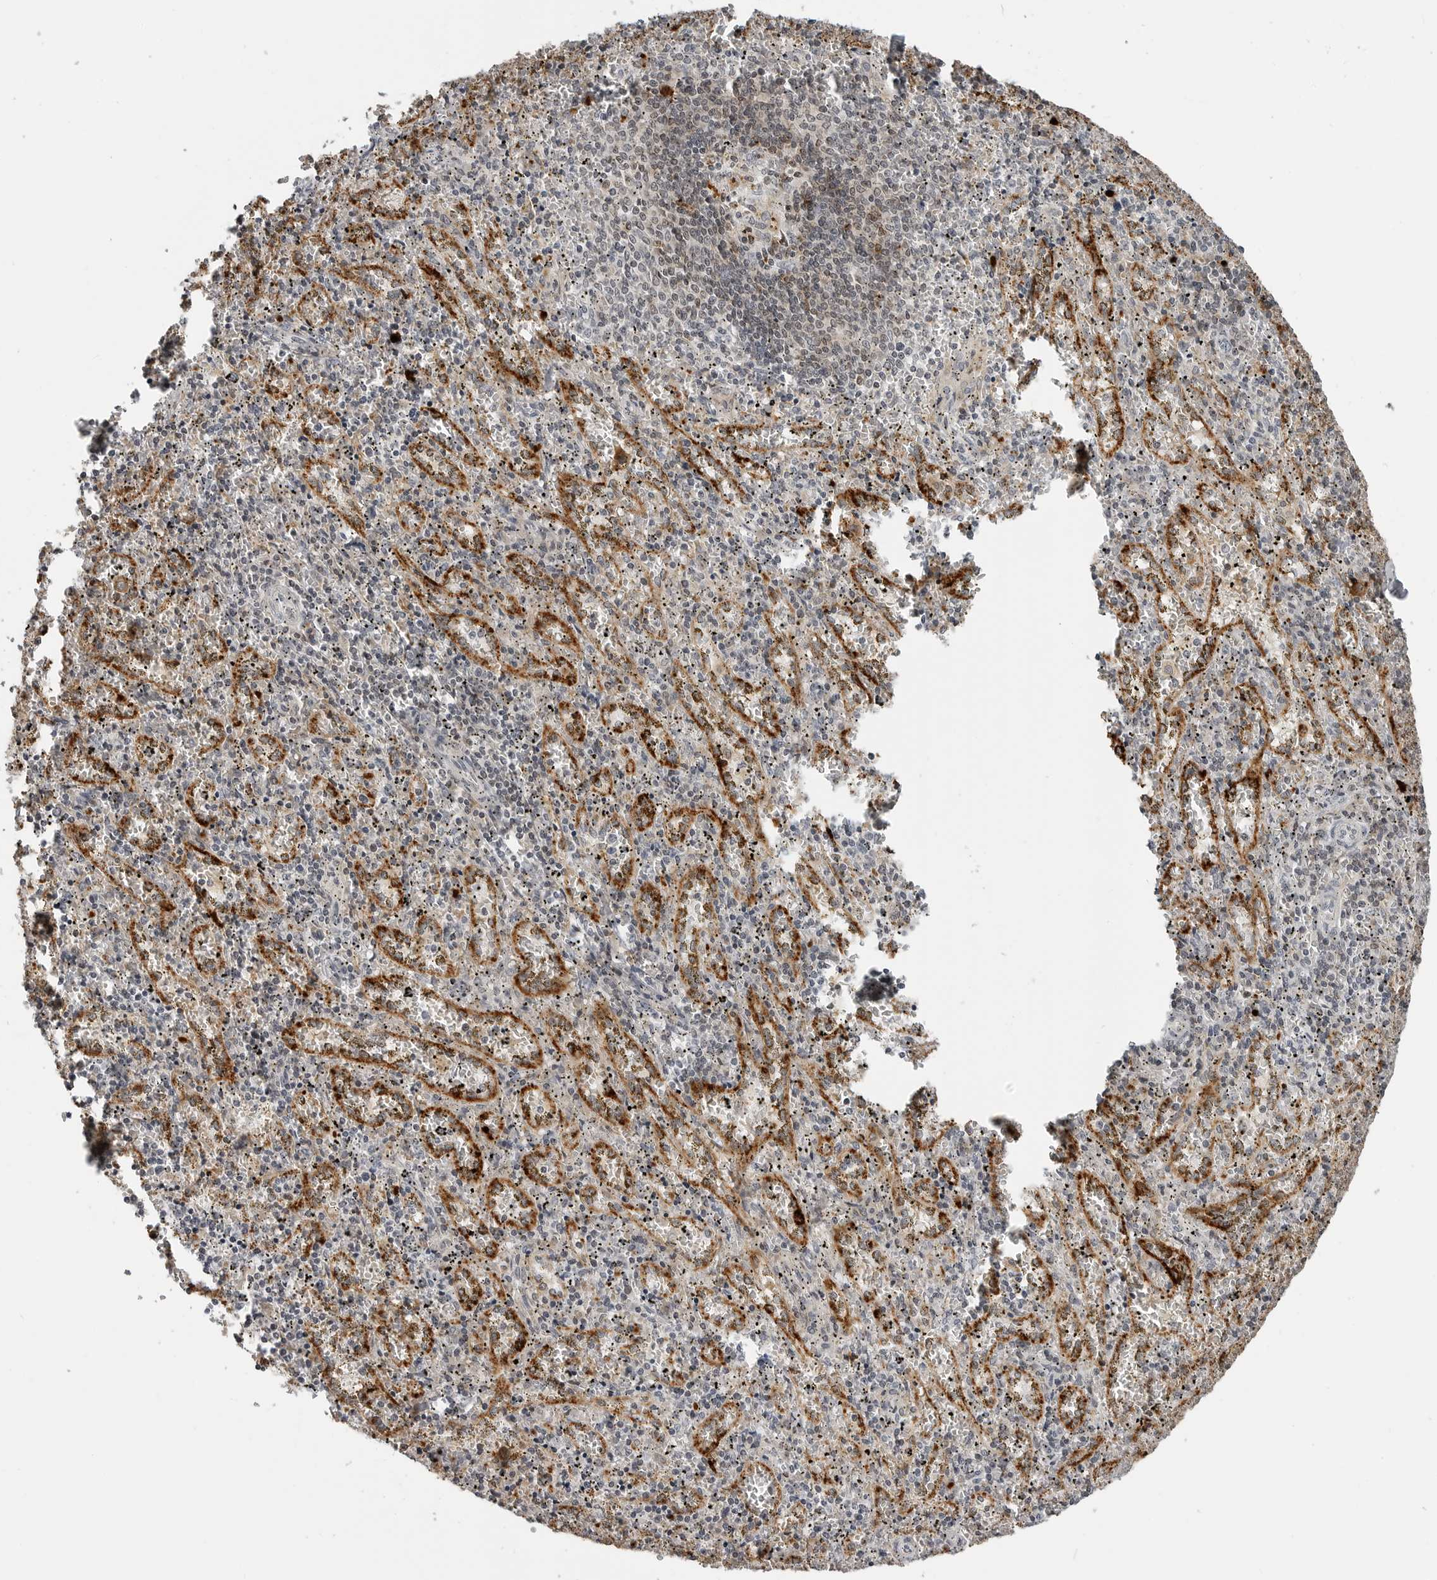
{"staining": {"intensity": "negative", "quantity": "none", "location": "none"}, "tissue": "spleen", "cell_type": "Cells in red pulp", "image_type": "normal", "snomed": [{"axis": "morphology", "description": "Normal tissue, NOS"}, {"axis": "topography", "description": "Spleen"}], "caption": "Histopathology image shows no significant protein staining in cells in red pulp of normal spleen.", "gene": "CXCR5", "patient": {"sex": "male", "age": 11}}